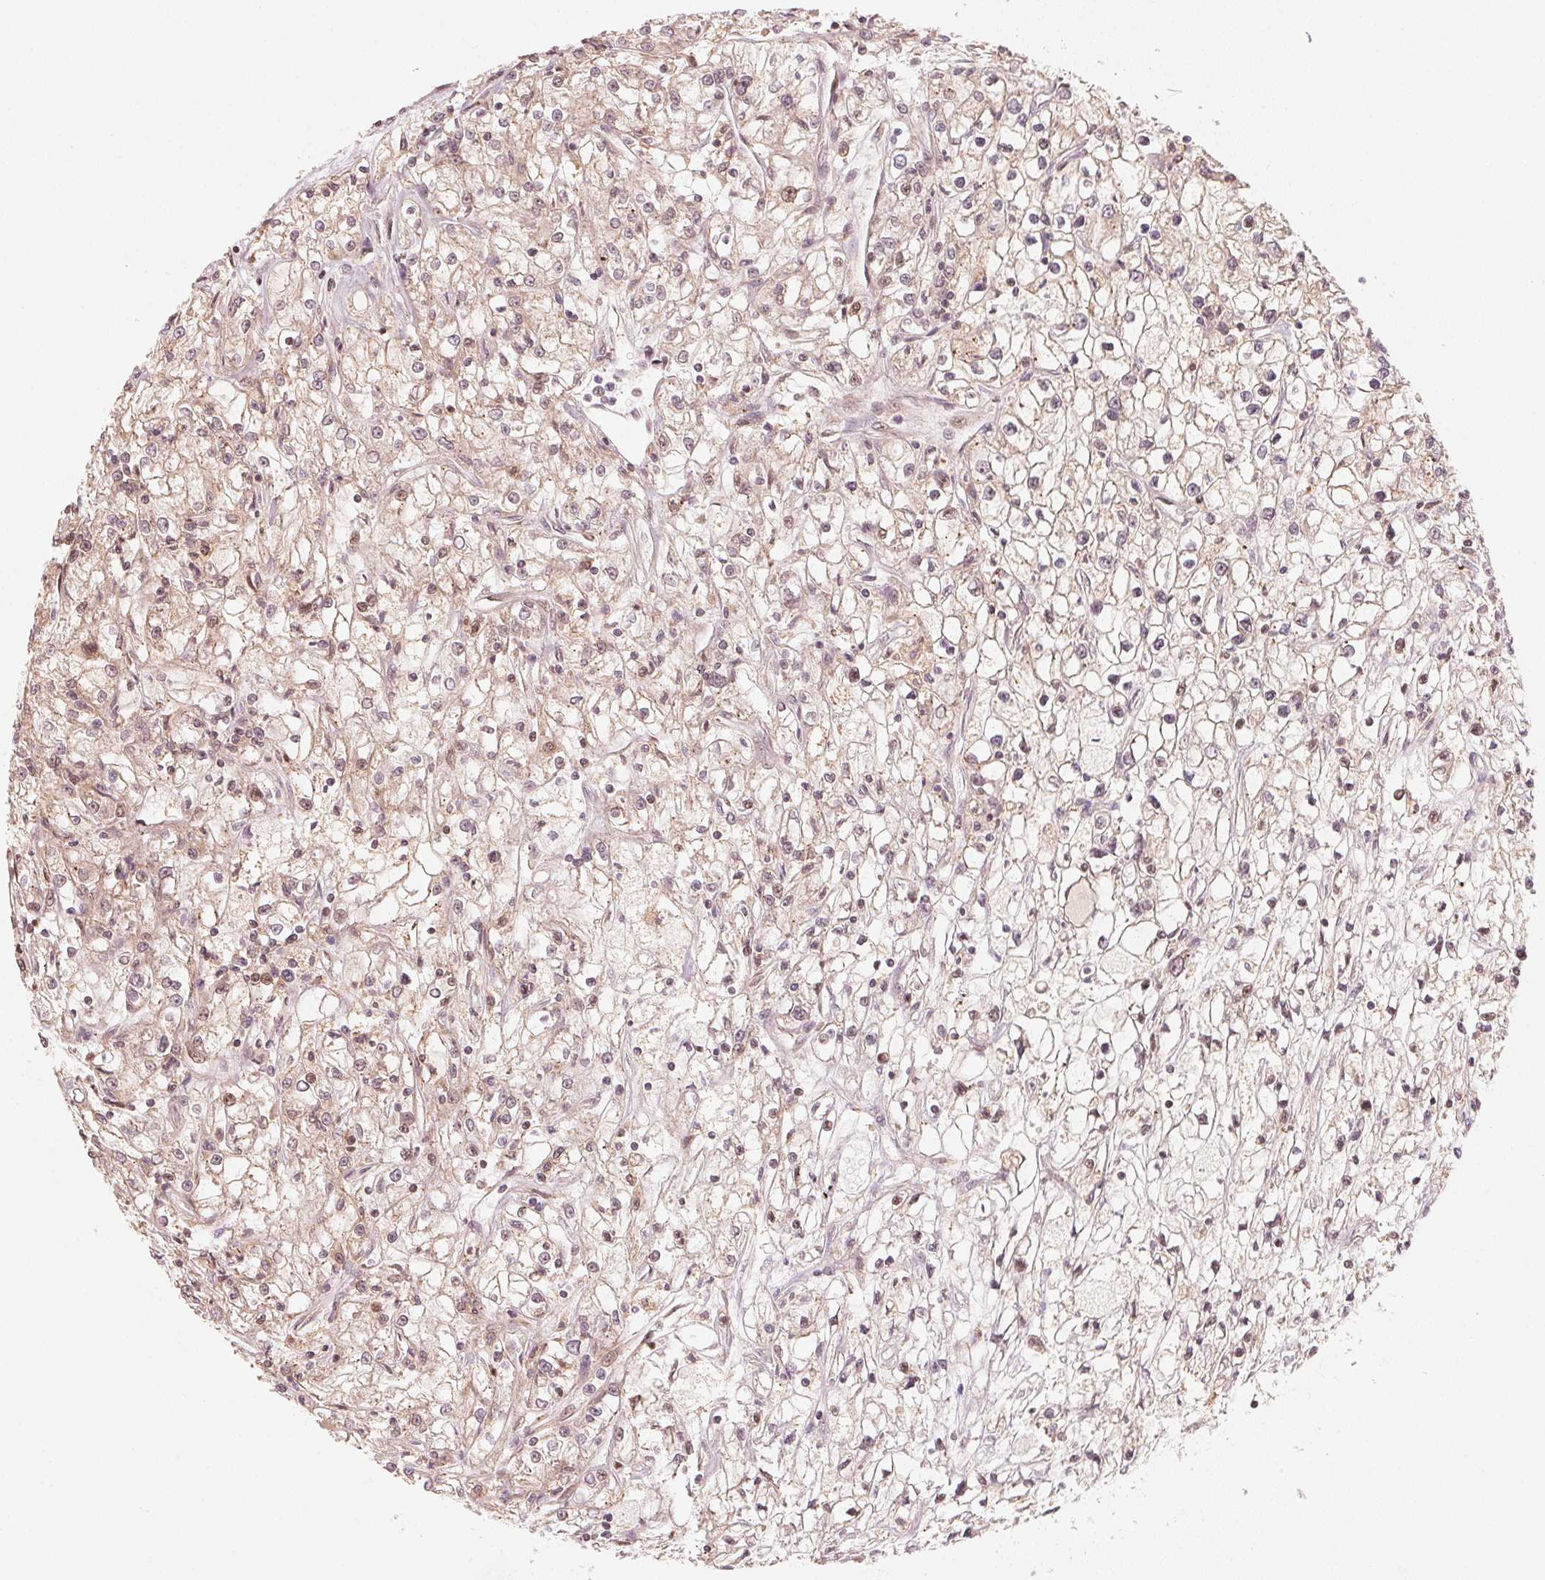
{"staining": {"intensity": "weak", "quantity": "<25%", "location": "cytoplasmic/membranous"}, "tissue": "renal cancer", "cell_type": "Tumor cells", "image_type": "cancer", "snomed": [{"axis": "morphology", "description": "Adenocarcinoma, NOS"}, {"axis": "topography", "description": "Kidney"}], "caption": "There is no significant expression in tumor cells of renal adenocarcinoma.", "gene": "PRKN", "patient": {"sex": "female", "age": 59}}